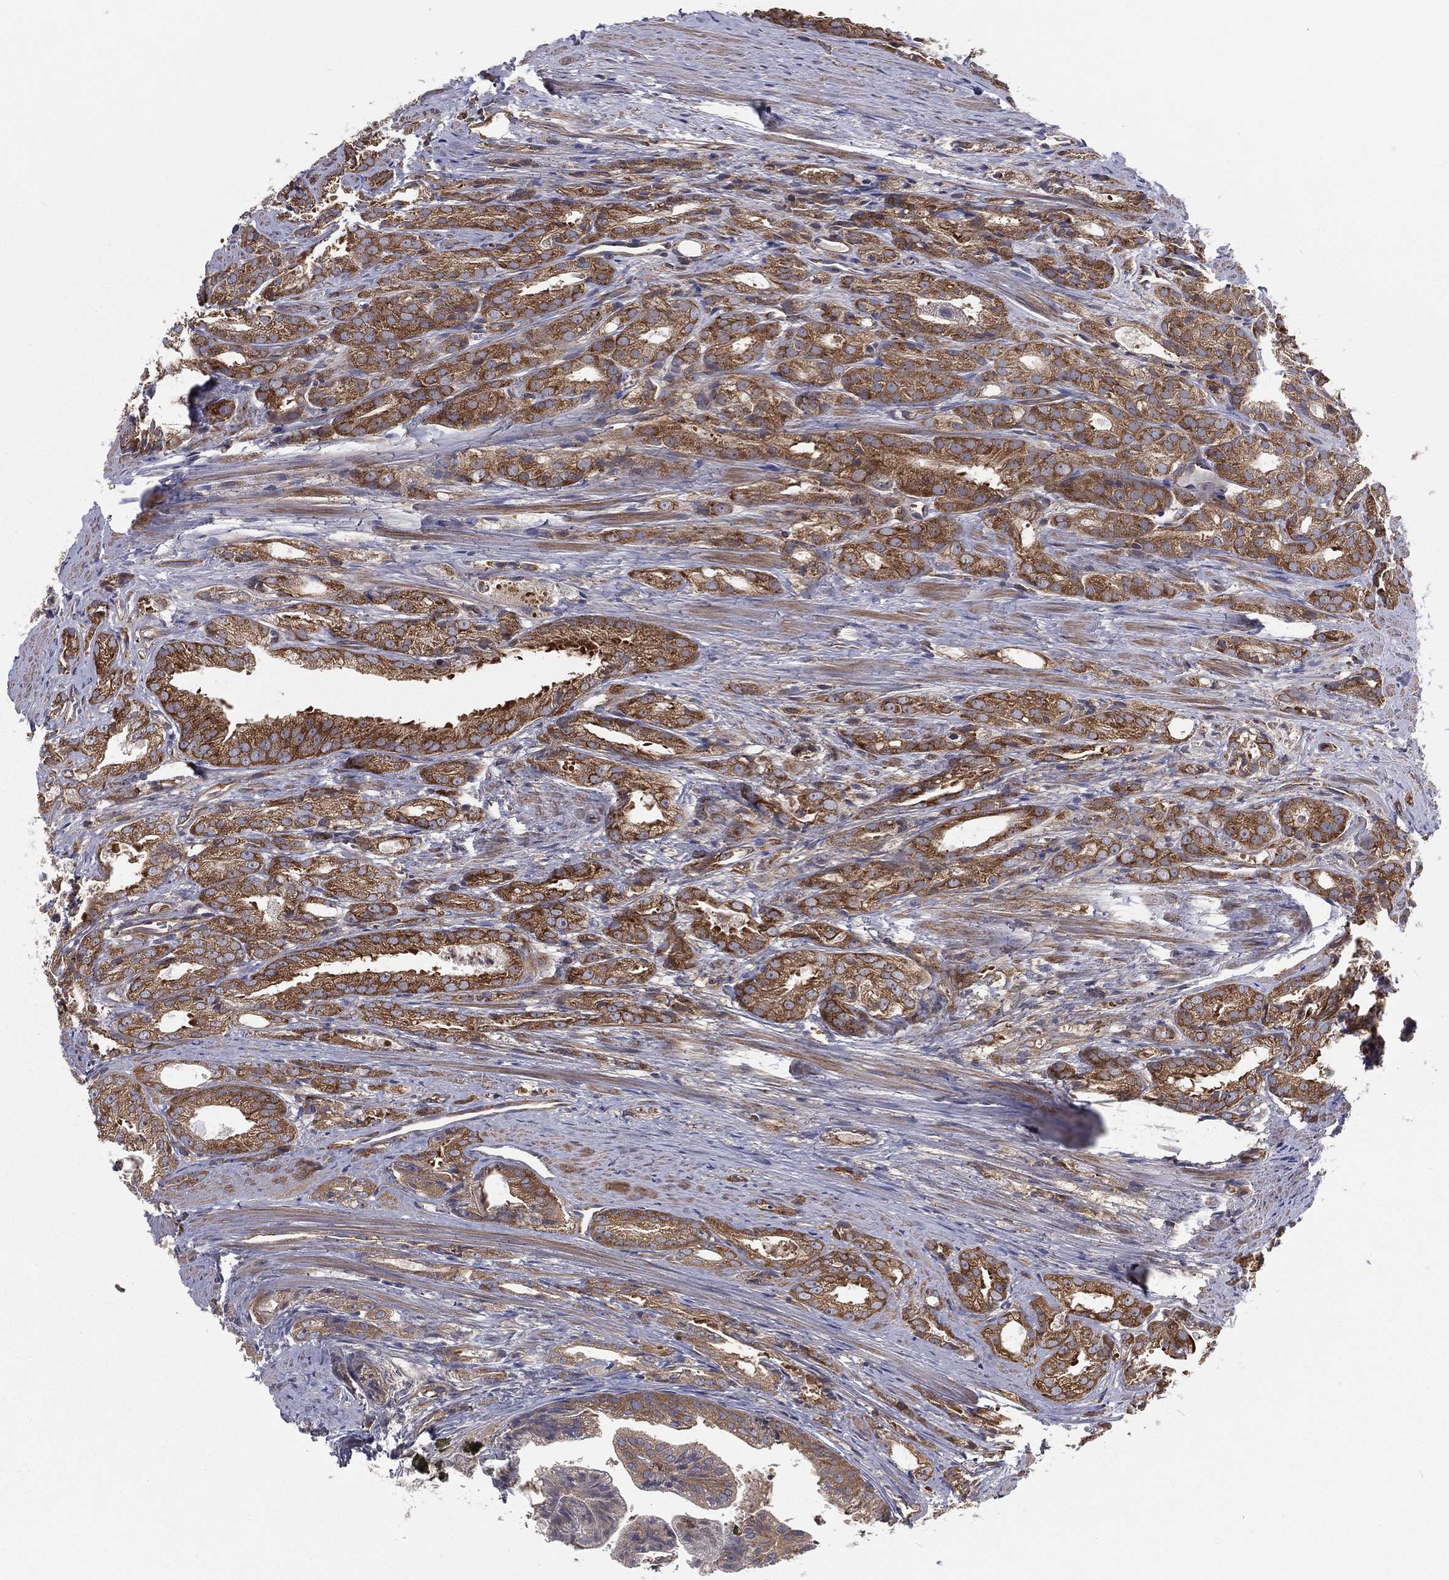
{"staining": {"intensity": "strong", "quantity": "25%-75%", "location": "cytoplasmic/membranous"}, "tissue": "prostate cancer", "cell_type": "Tumor cells", "image_type": "cancer", "snomed": [{"axis": "morphology", "description": "Adenocarcinoma, NOS"}, {"axis": "morphology", "description": "Adenocarcinoma, High grade"}, {"axis": "topography", "description": "Prostate"}], "caption": "Protein staining shows strong cytoplasmic/membranous expression in about 25%-75% of tumor cells in prostate cancer (high-grade adenocarcinoma).", "gene": "EIF2B5", "patient": {"sex": "male", "age": 70}}